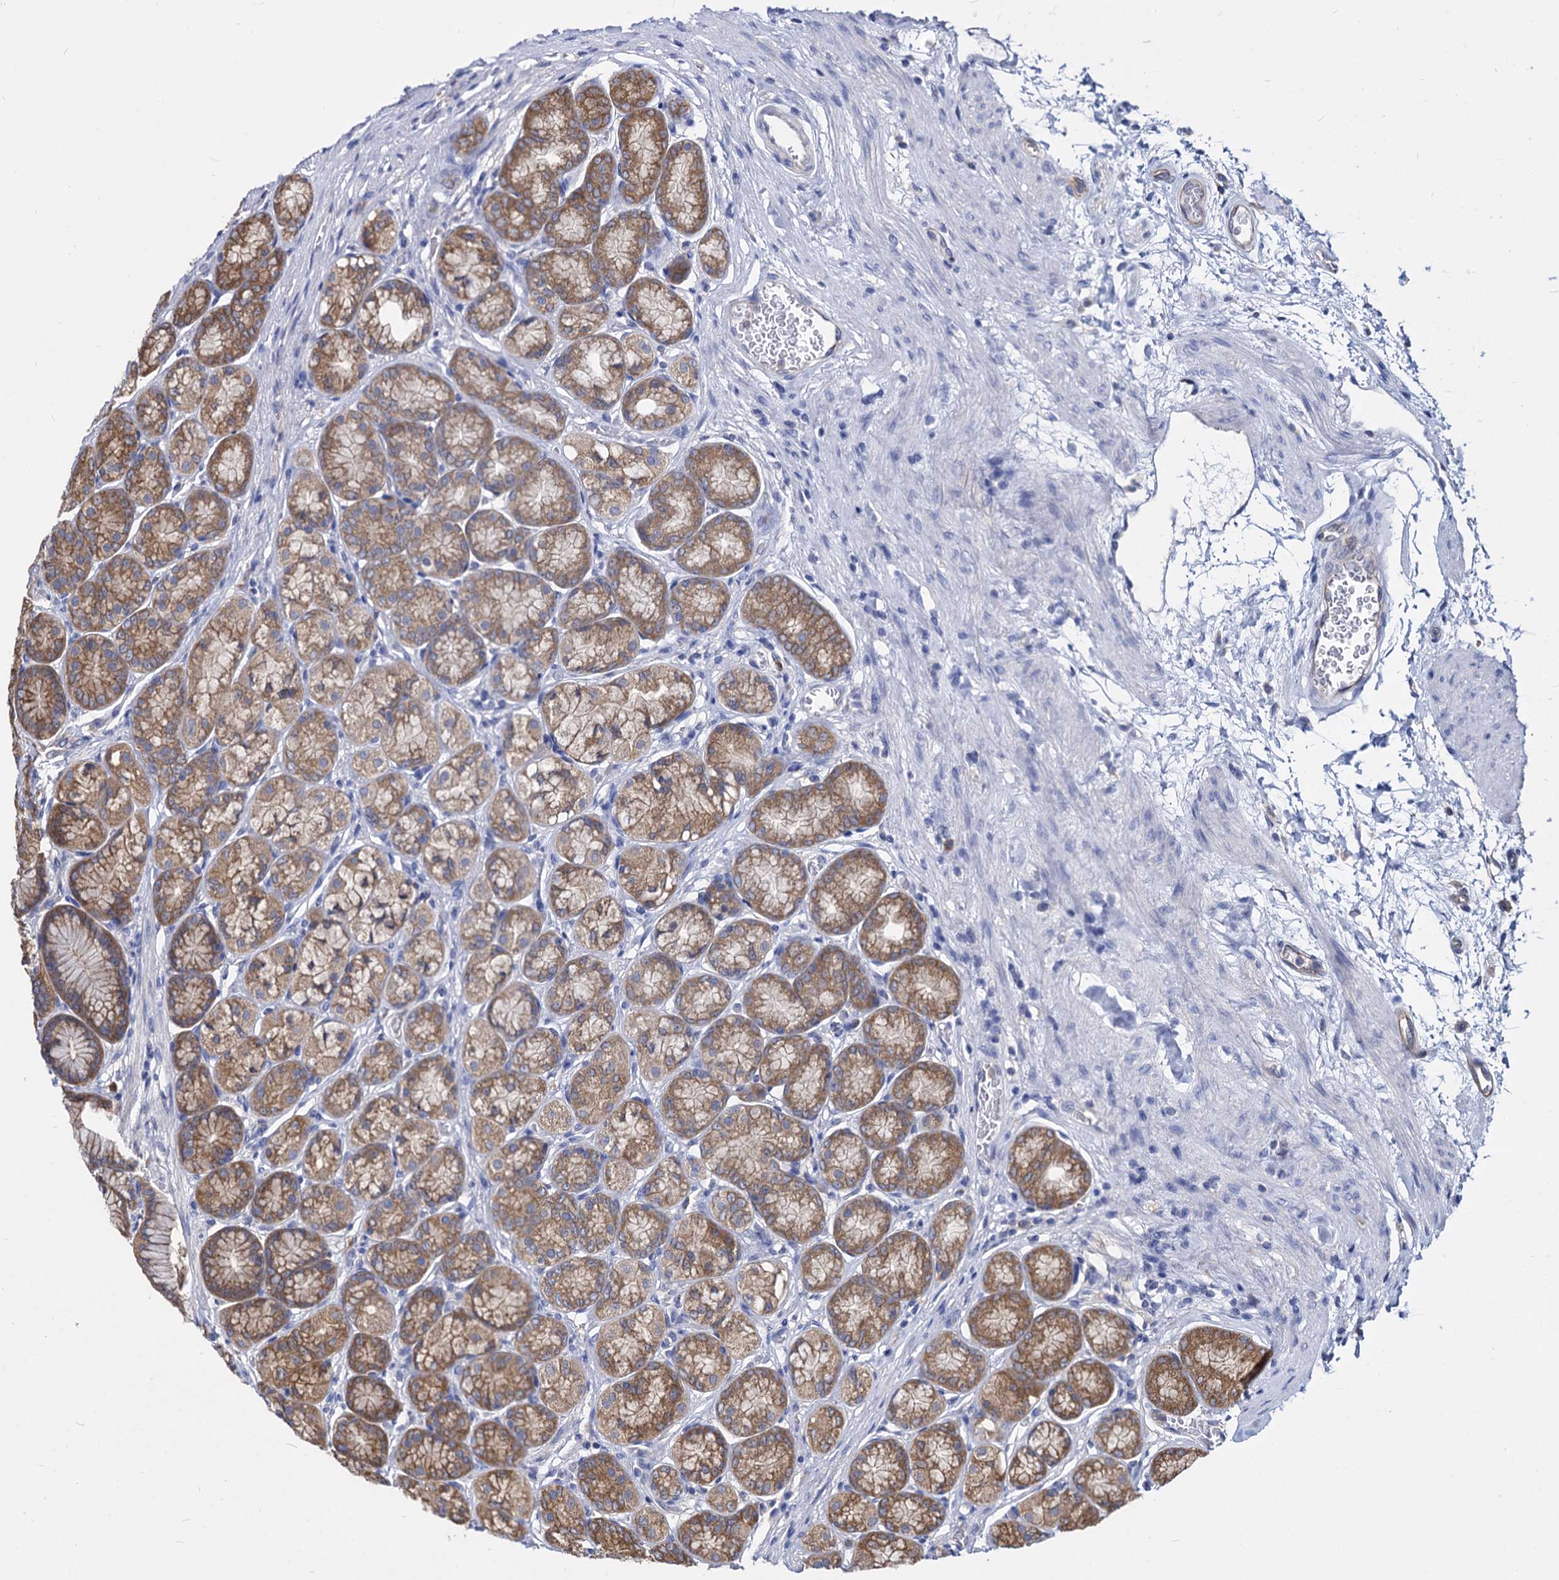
{"staining": {"intensity": "moderate", "quantity": "25%-75%", "location": "cytoplasmic/membranous"}, "tissue": "stomach", "cell_type": "Glandular cells", "image_type": "normal", "snomed": [{"axis": "morphology", "description": "Normal tissue, NOS"}, {"axis": "morphology", "description": "Adenocarcinoma, NOS"}, {"axis": "morphology", "description": "Adenocarcinoma, High grade"}, {"axis": "topography", "description": "Stomach, upper"}, {"axis": "topography", "description": "Stomach"}], "caption": "IHC of benign human stomach displays medium levels of moderate cytoplasmic/membranous staining in approximately 25%-75% of glandular cells.", "gene": "NME1", "patient": {"sex": "female", "age": 65}}